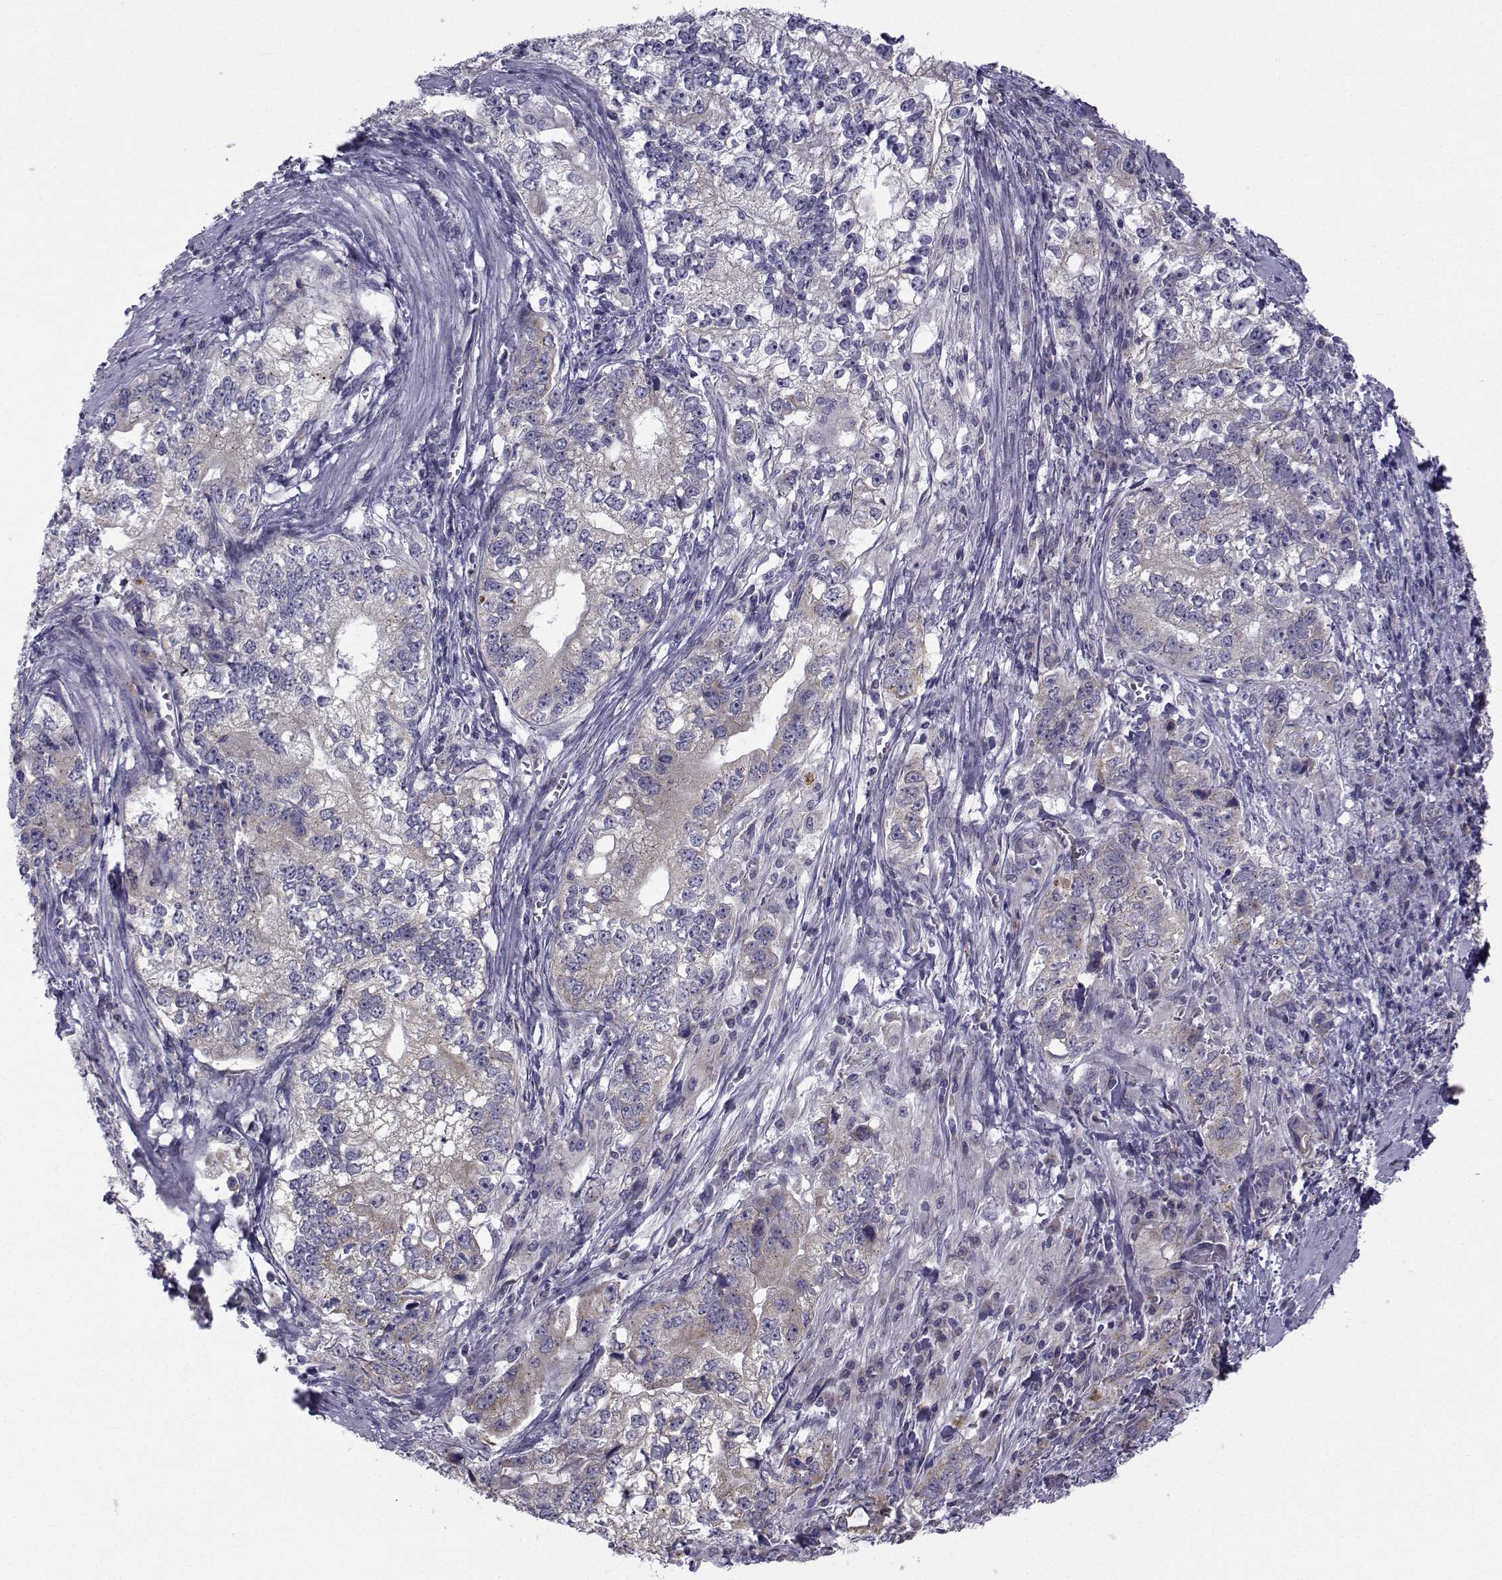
{"staining": {"intensity": "negative", "quantity": "none", "location": "none"}, "tissue": "stomach cancer", "cell_type": "Tumor cells", "image_type": "cancer", "snomed": [{"axis": "morphology", "description": "Adenocarcinoma, NOS"}, {"axis": "topography", "description": "Stomach, lower"}], "caption": "DAB immunohistochemical staining of human stomach cancer reveals no significant staining in tumor cells.", "gene": "ANGPT1", "patient": {"sex": "female", "age": 72}}